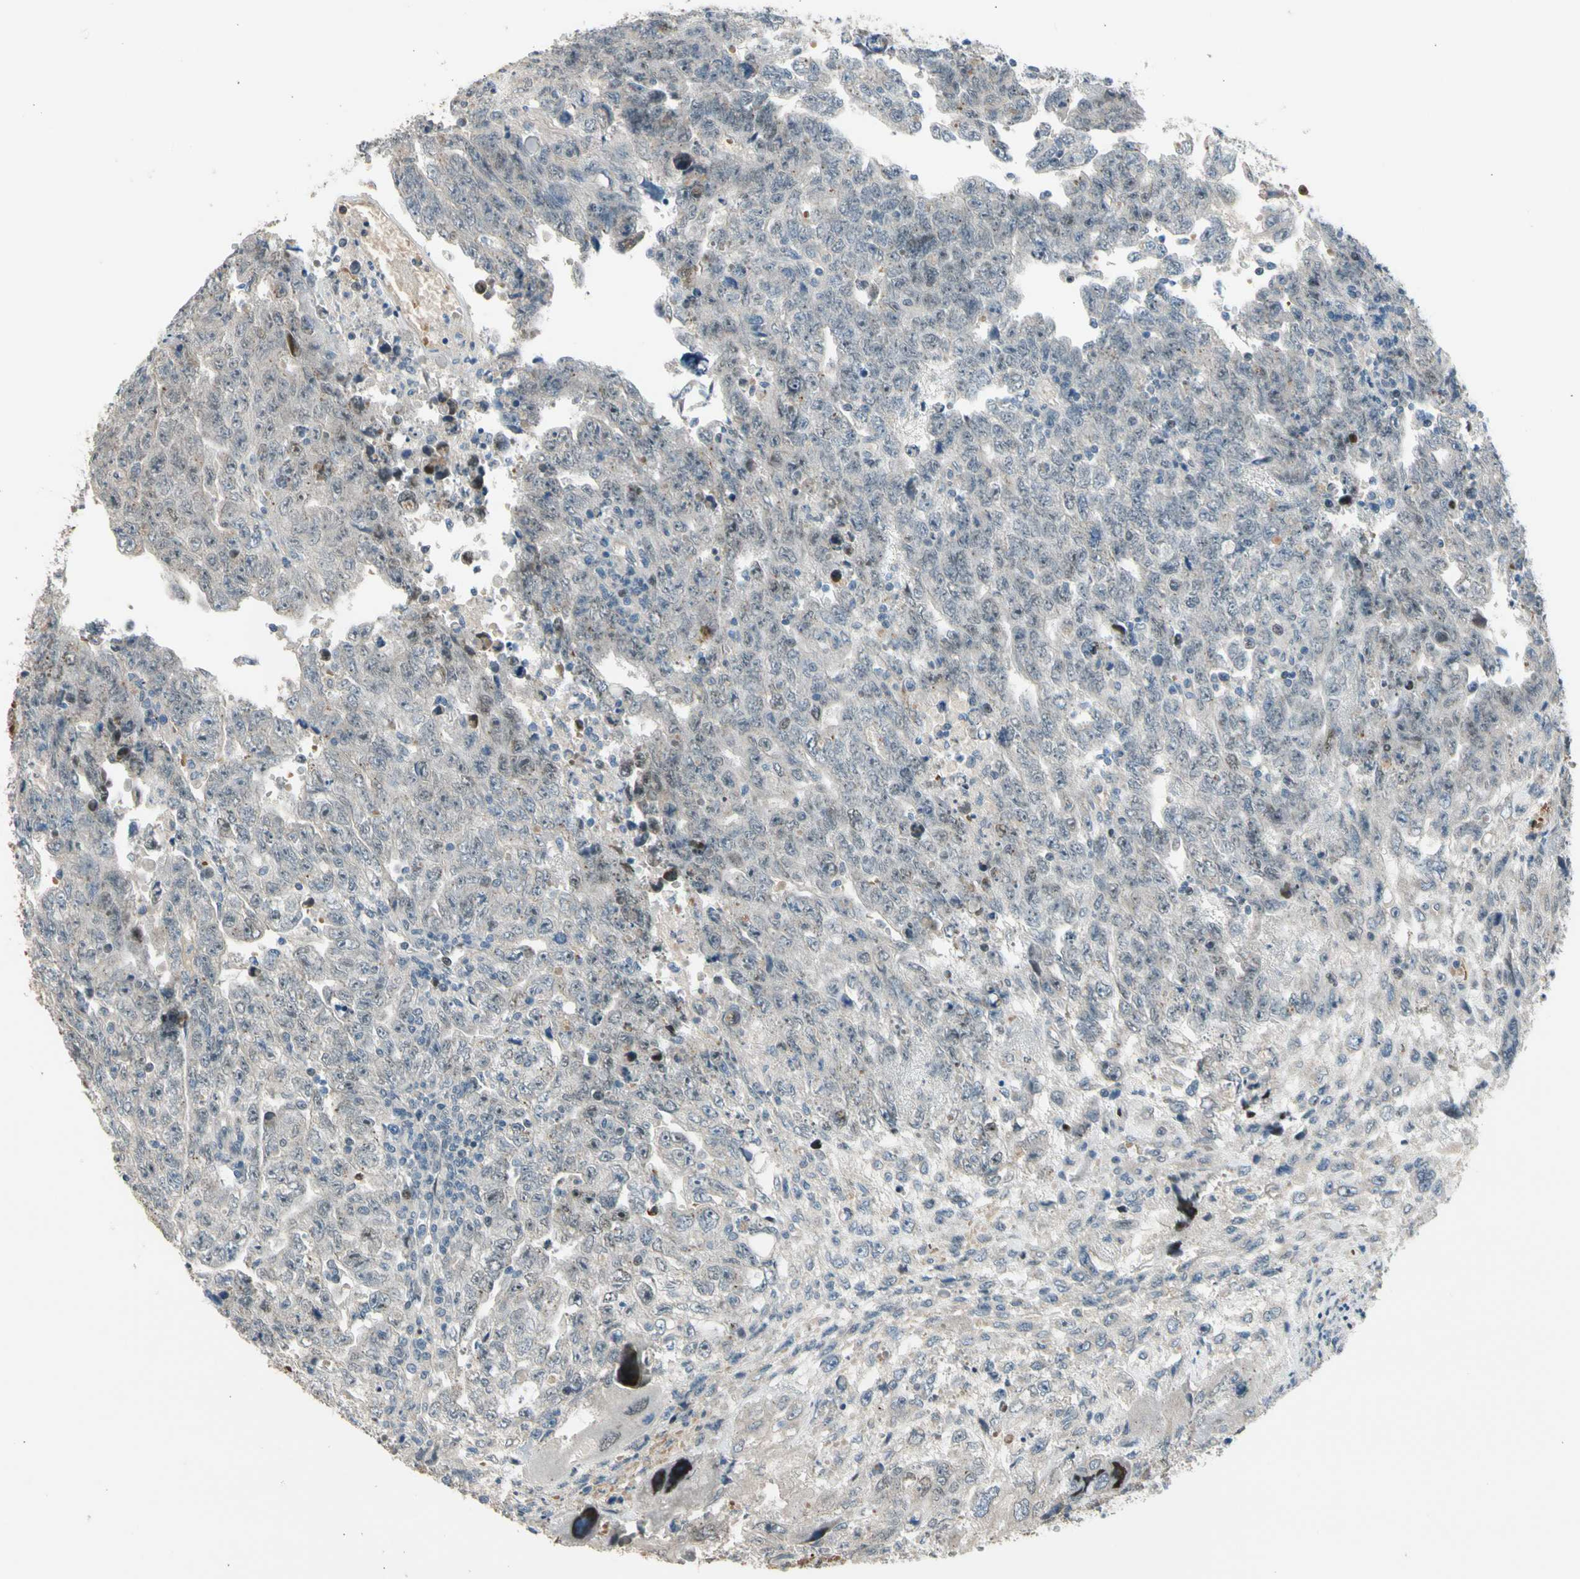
{"staining": {"intensity": "negative", "quantity": "none", "location": "none"}, "tissue": "testis cancer", "cell_type": "Tumor cells", "image_type": "cancer", "snomed": [{"axis": "morphology", "description": "Carcinoma, Embryonal, NOS"}, {"axis": "topography", "description": "Testis"}], "caption": "A photomicrograph of testis embryonal carcinoma stained for a protein demonstrates no brown staining in tumor cells. The staining was performed using DAB (3,3'-diaminobenzidine) to visualize the protein expression in brown, while the nuclei were stained in blue with hematoxylin (Magnification: 20x).", "gene": "ZNF184", "patient": {"sex": "male", "age": 28}}